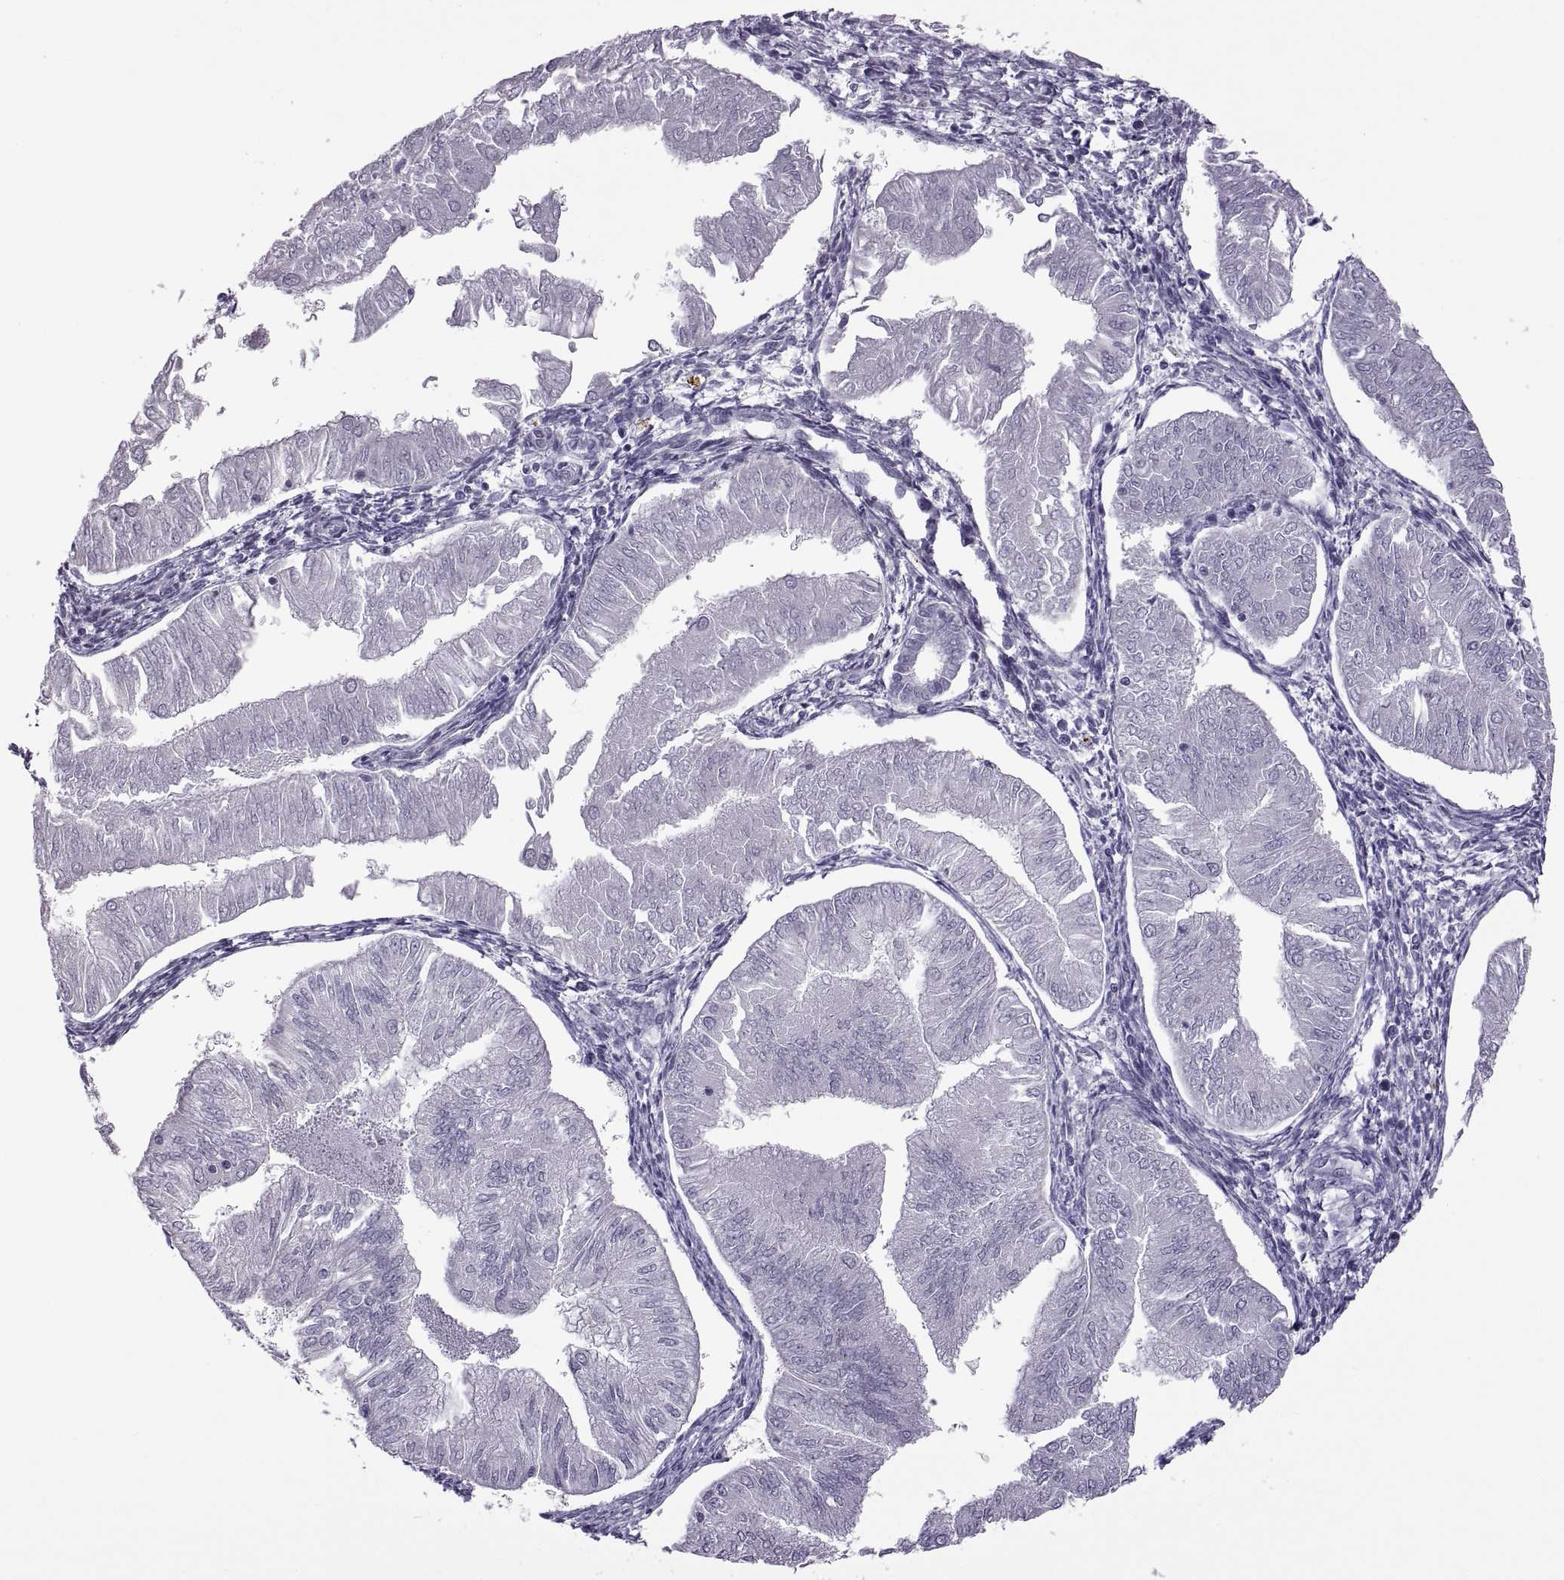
{"staining": {"intensity": "negative", "quantity": "none", "location": "none"}, "tissue": "endometrial cancer", "cell_type": "Tumor cells", "image_type": "cancer", "snomed": [{"axis": "morphology", "description": "Adenocarcinoma, NOS"}, {"axis": "topography", "description": "Endometrium"}], "caption": "The image reveals no staining of tumor cells in adenocarcinoma (endometrial).", "gene": "RDM1", "patient": {"sex": "female", "age": 53}}